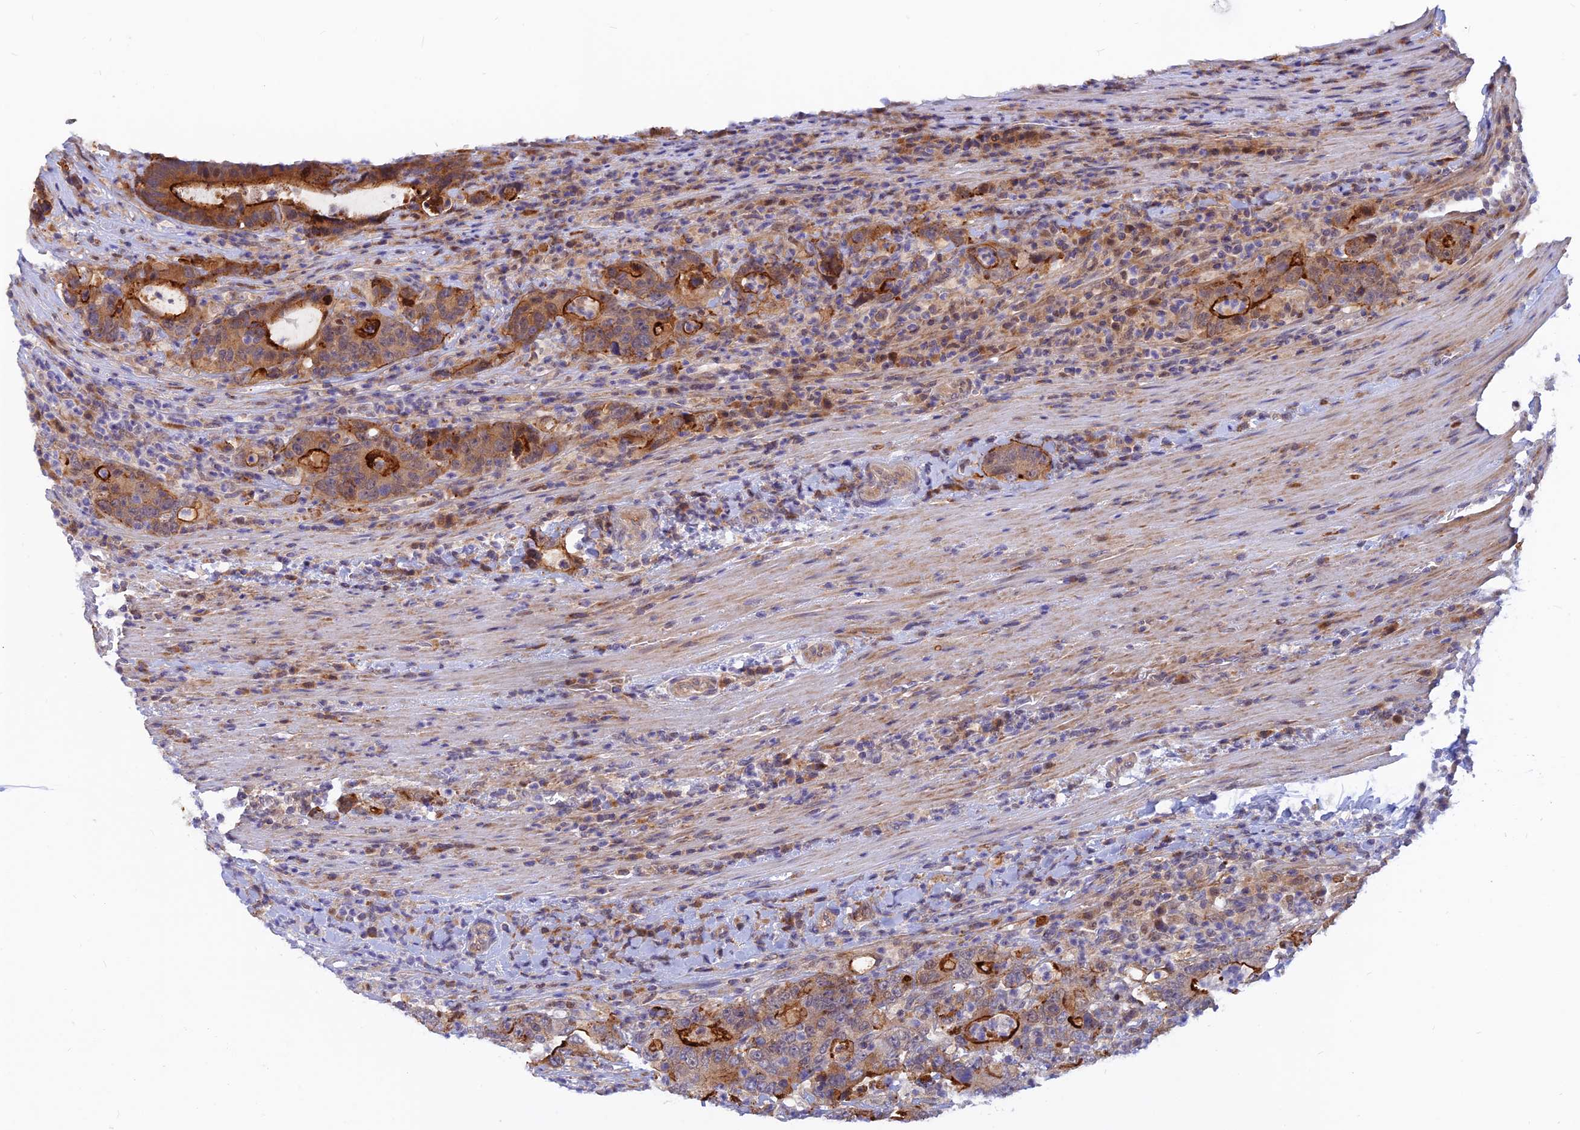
{"staining": {"intensity": "strong", "quantity": "25%-75%", "location": "cytoplasmic/membranous"}, "tissue": "colorectal cancer", "cell_type": "Tumor cells", "image_type": "cancer", "snomed": [{"axis": "morphology", "description": "Adenocarcinoma, NOS"}, {"axis": "topography", "description": "Colon"}], "caption": "IHC of human colorectal adenocarcinoma shows high levels of strong cytoplasmic/membranous staining in about 25%-75% of tumor cells. (Stains: DAB in brown, nuclei in blue, Microscopy: brightfield microscopy at high magnification).", "gene": "DNAJC16", "patient": {"sex": "female", "age": 75}}